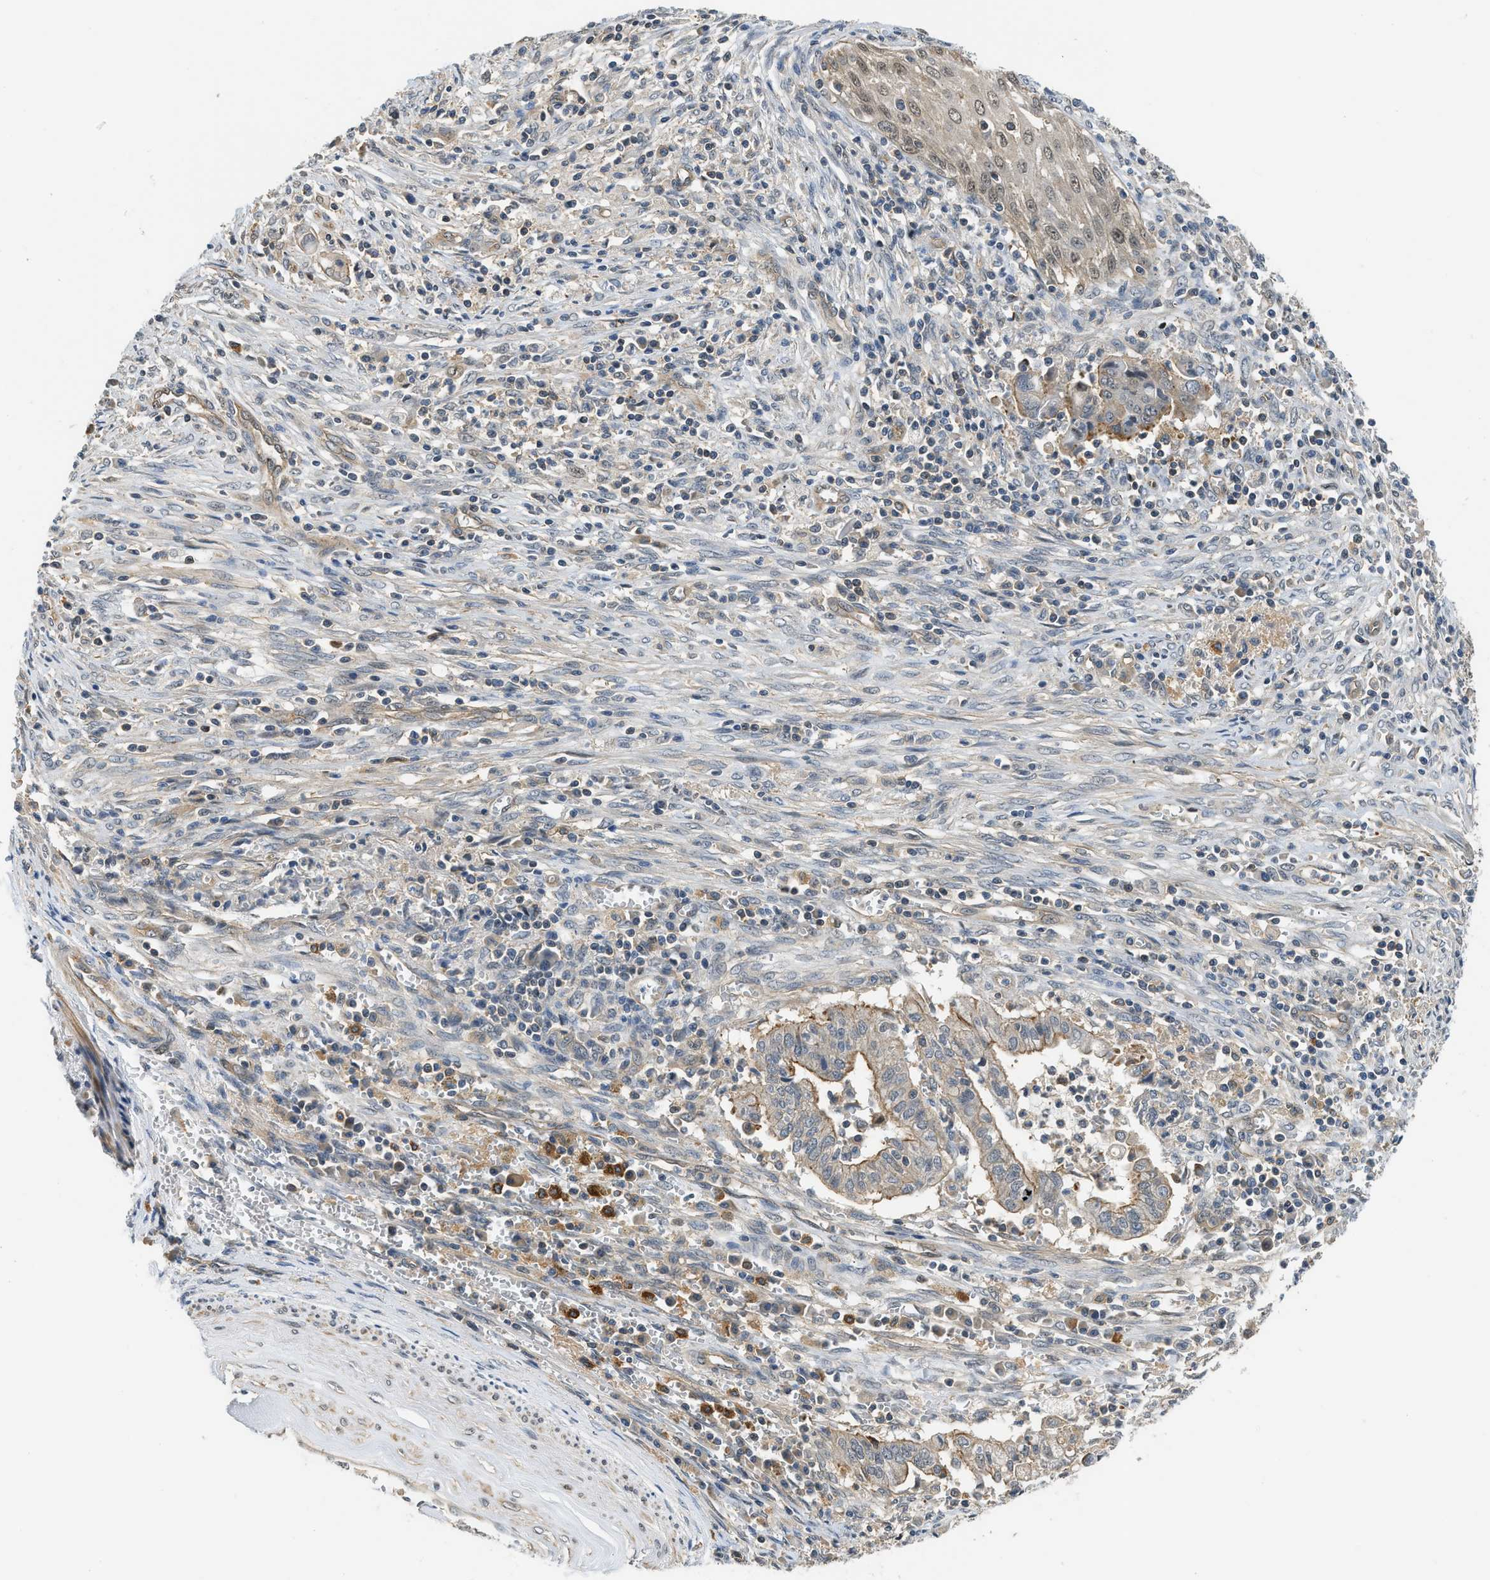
{"staining": {"intensity": "weak", "quantity": "<25%", "location": "cytoplasmic/membranous,nuclear"}, "tissue": "cervical cancer", "cell_type": "Tumor cells", "image_type": "cancer", "snomed": [{"axis": "morphology", "description": "Adenocarcinoma, NOS"}, {"axis": "topography", "description": "Cervix"}], "caption": "The IHC histopathology image has no significant staining in tumor cells of adenocarcinoma (cervical) tissue.", "gene": "CBLB", "patient": {"sex": "female", "age": 44}}